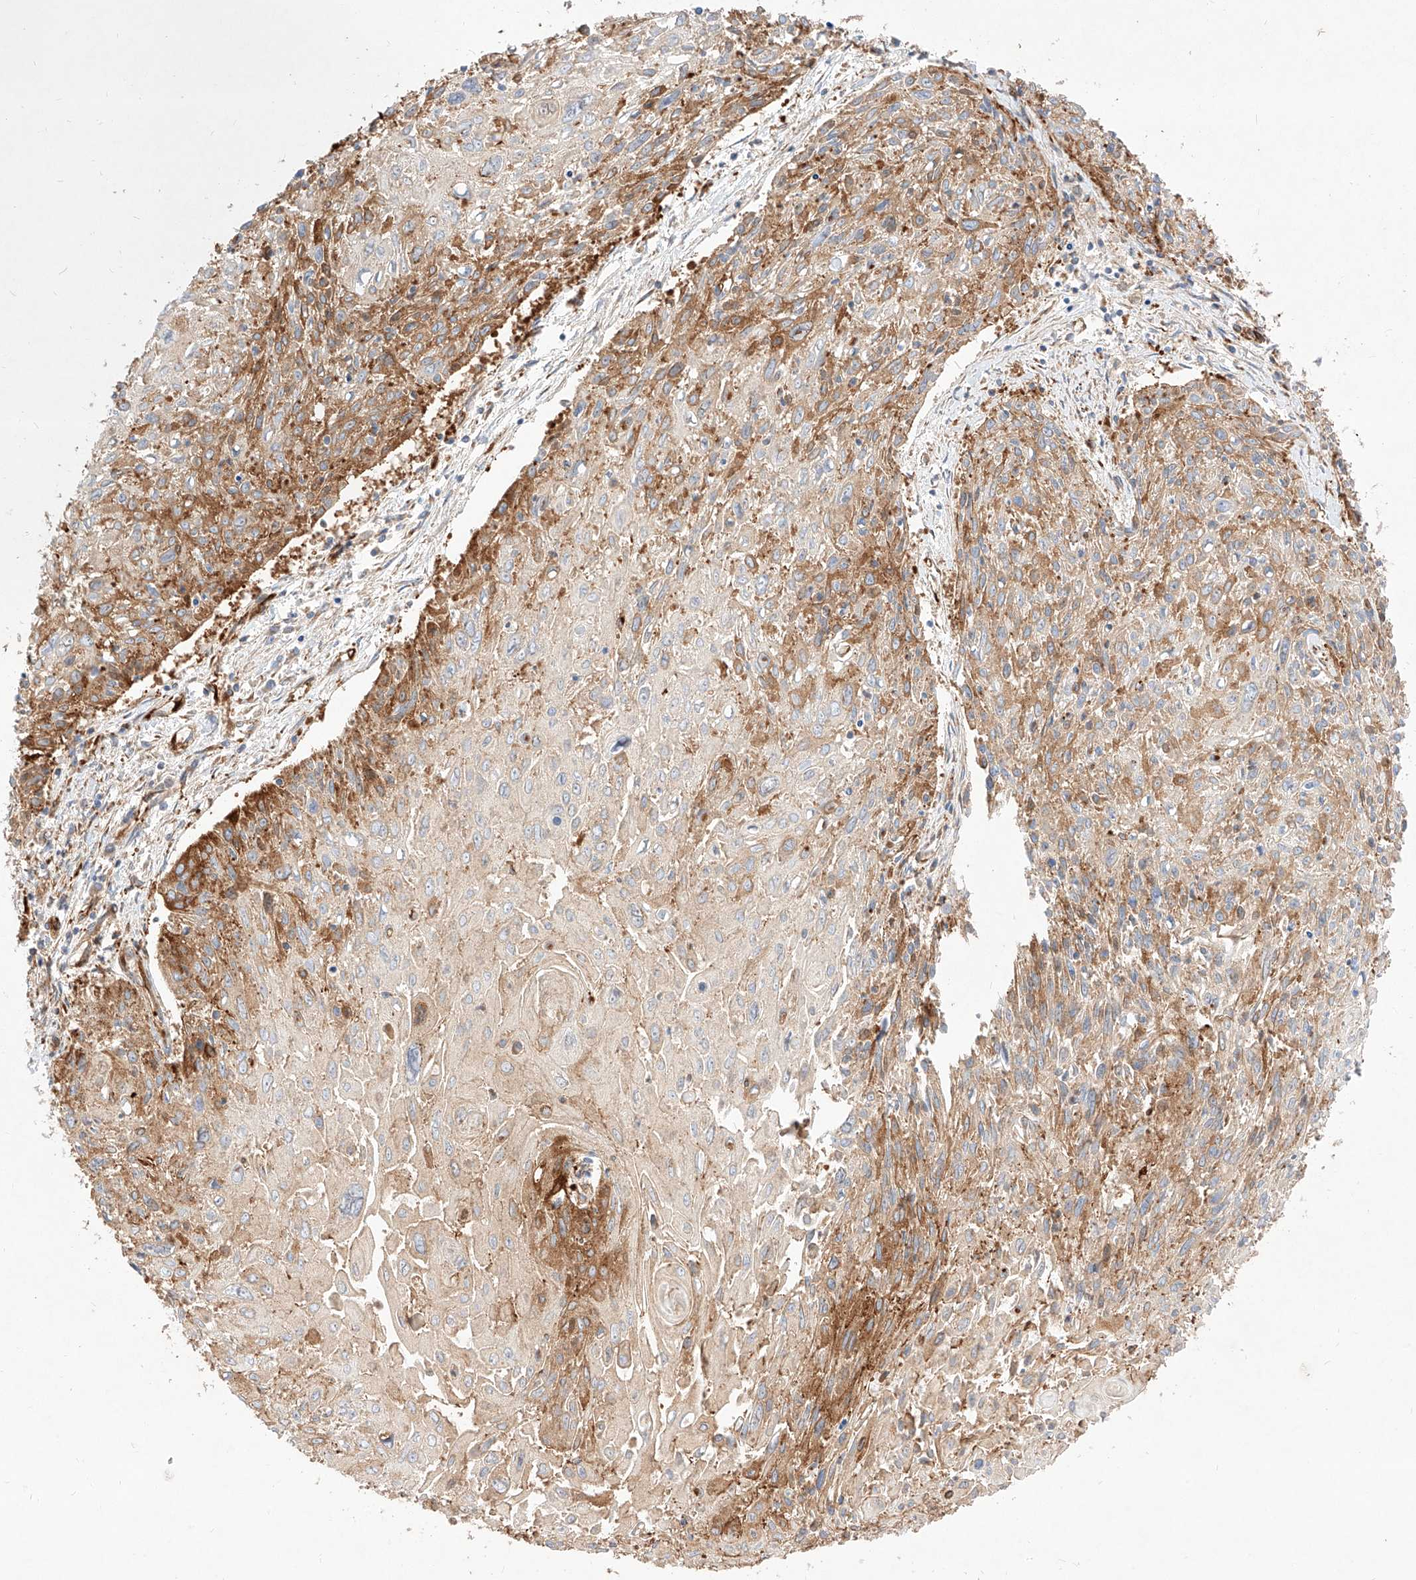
{"staining": {"intensity": "moderate", "quantity": "25%-75%", "location": "cytoplasmic/membranous"}, "tissue": "cervical cancer", "cell_type": "Tumor cells", "image_type": "cancer", "snomed": [{"axis": "morphology", "description": "Squamous cell carcinoma, NOS"}, {"axis": "topography", "description": "Cervix"}], "caption": "DAB (3,3'-diaminobenzidine) immunohistochemical staining of human squamous cell carcinoma (cervical) reveals moderate cytoplasmic/membranous protein expression in about 25%-75% of tumor cells.", "gene": "CSGALNACT2", "patient": {"sex": "female", "age": 51}}